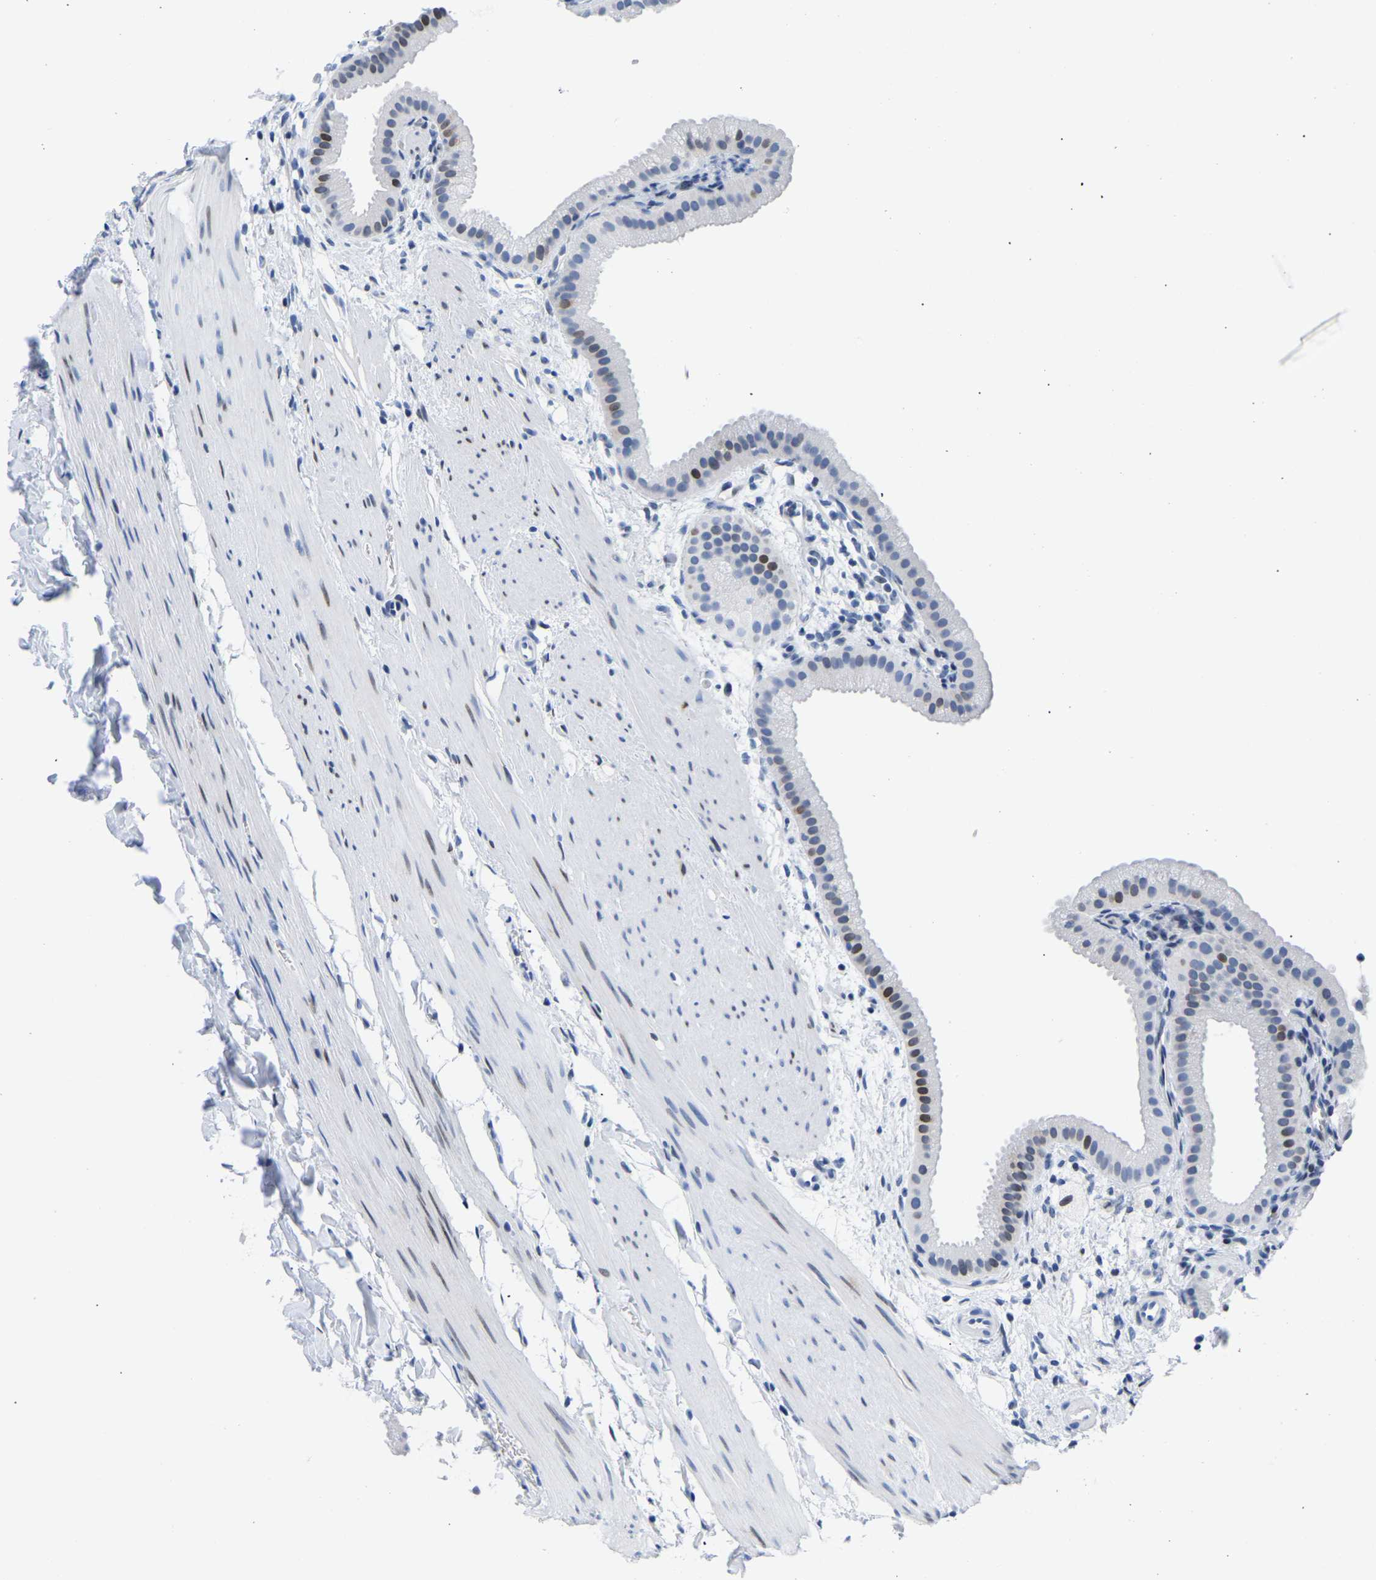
{"staining": {"intensity": "moderate", "quantity": "<25%", "location": "nuclear"}, "tissue": "gallbladder", "cell_type": "Glandular cells", "image_type": "normal", "snomed": [{"axis": "morphology", "description": "Normal tissue, NOS"}, {"axis": "topography", "description": "Gallbladder"}], "caption": "A histopathology image of human gallbladder stained for a protein demonstrates moderate nuclear brown staining in glandular cells.", "gene": "UPK3A", "patient": {"sex": "female", "age": 64}}